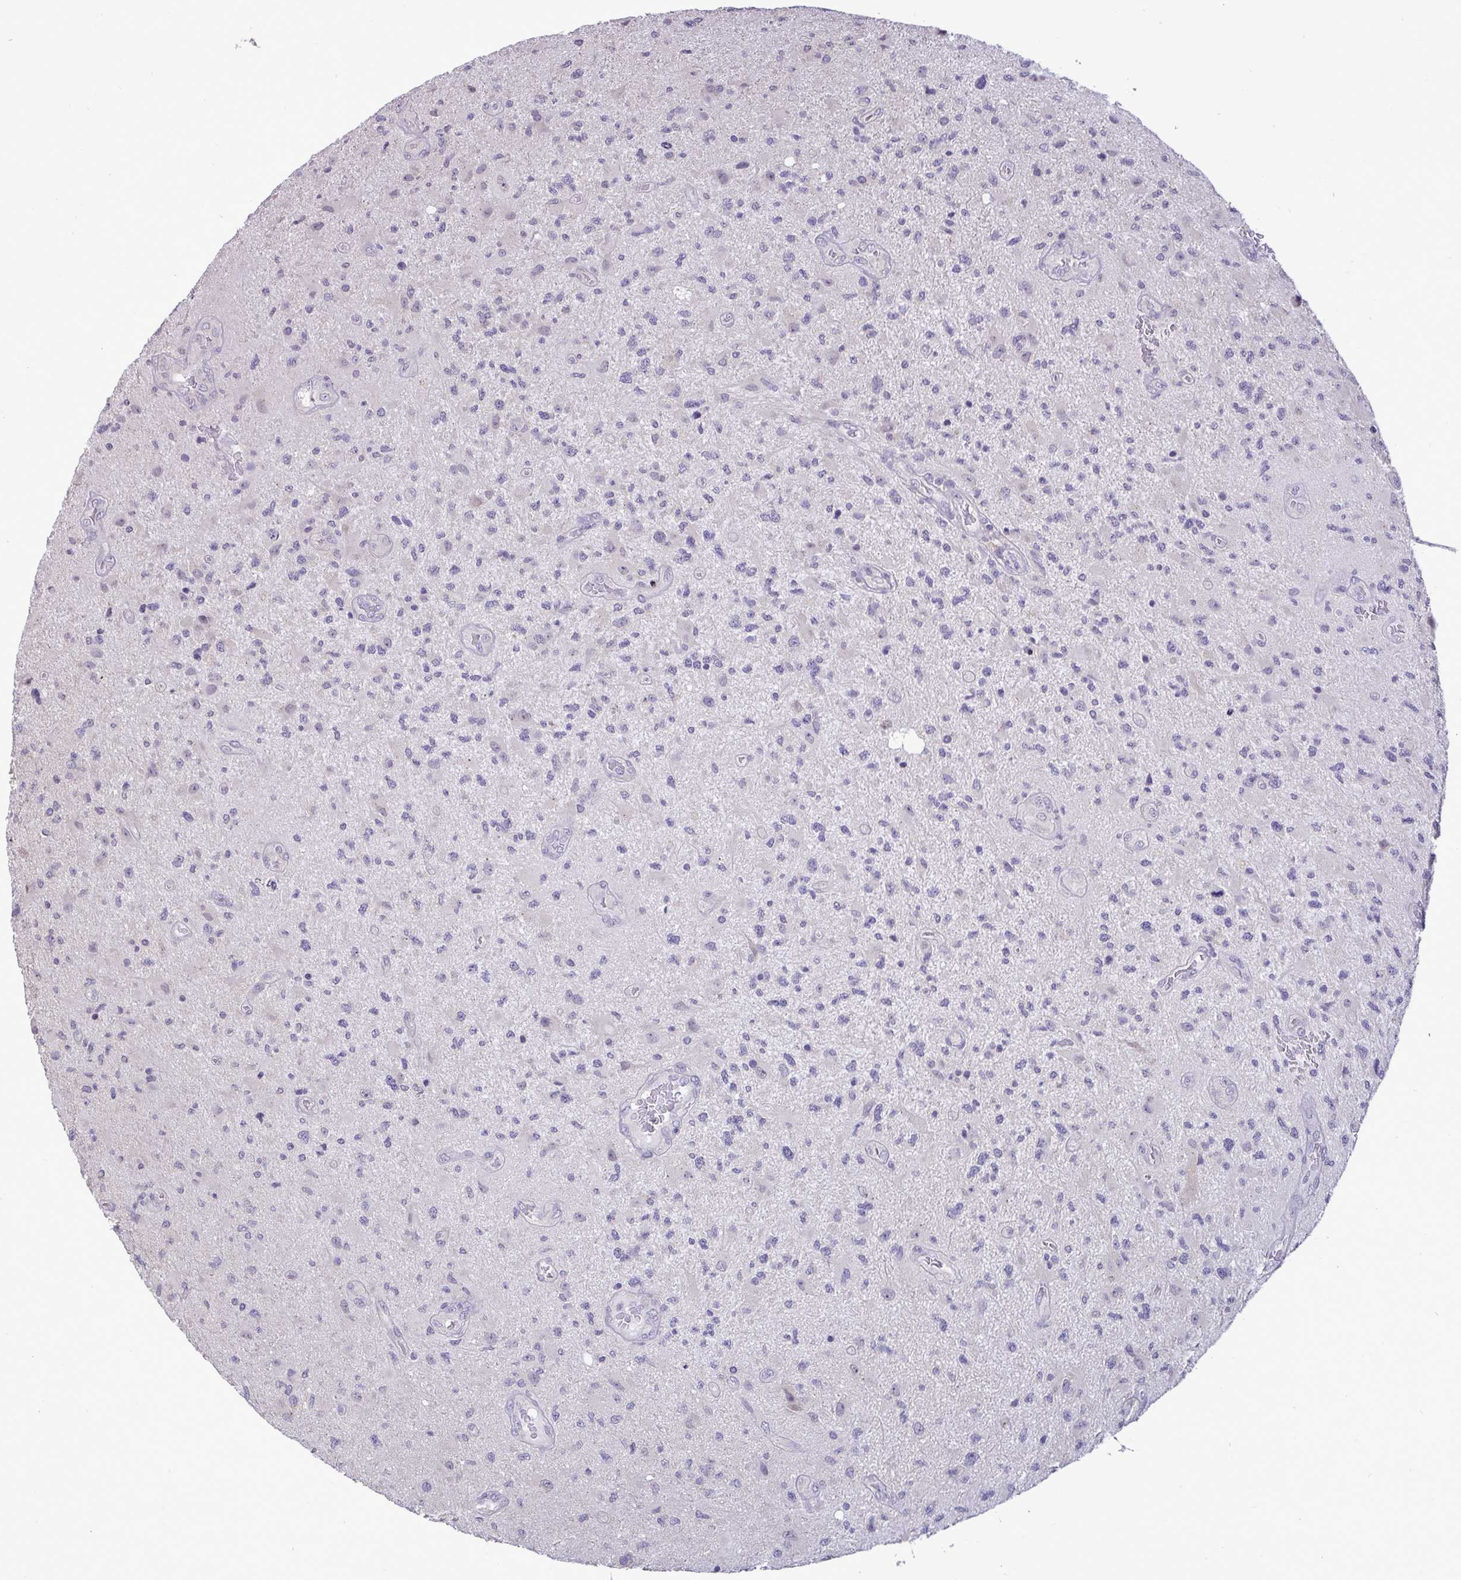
{"staining": {"intensity": "negative", "quantity": "none", "location": "none"}, "tissue": "glioma", "cell_type": "Tumor cells", "image_type": "cancer", "snomed": [{"axis": "morphology", "description": "Glioma, malignant, High grade"}, {"axis": "topography", "description": "Brain"}], "caption": "Malignant high-grade glioma was stained to show a protein in brown. There is no significant expression in tumor cells.", "gene": "TMEM41A", "patient": {"sex": "male", "age": 67}}